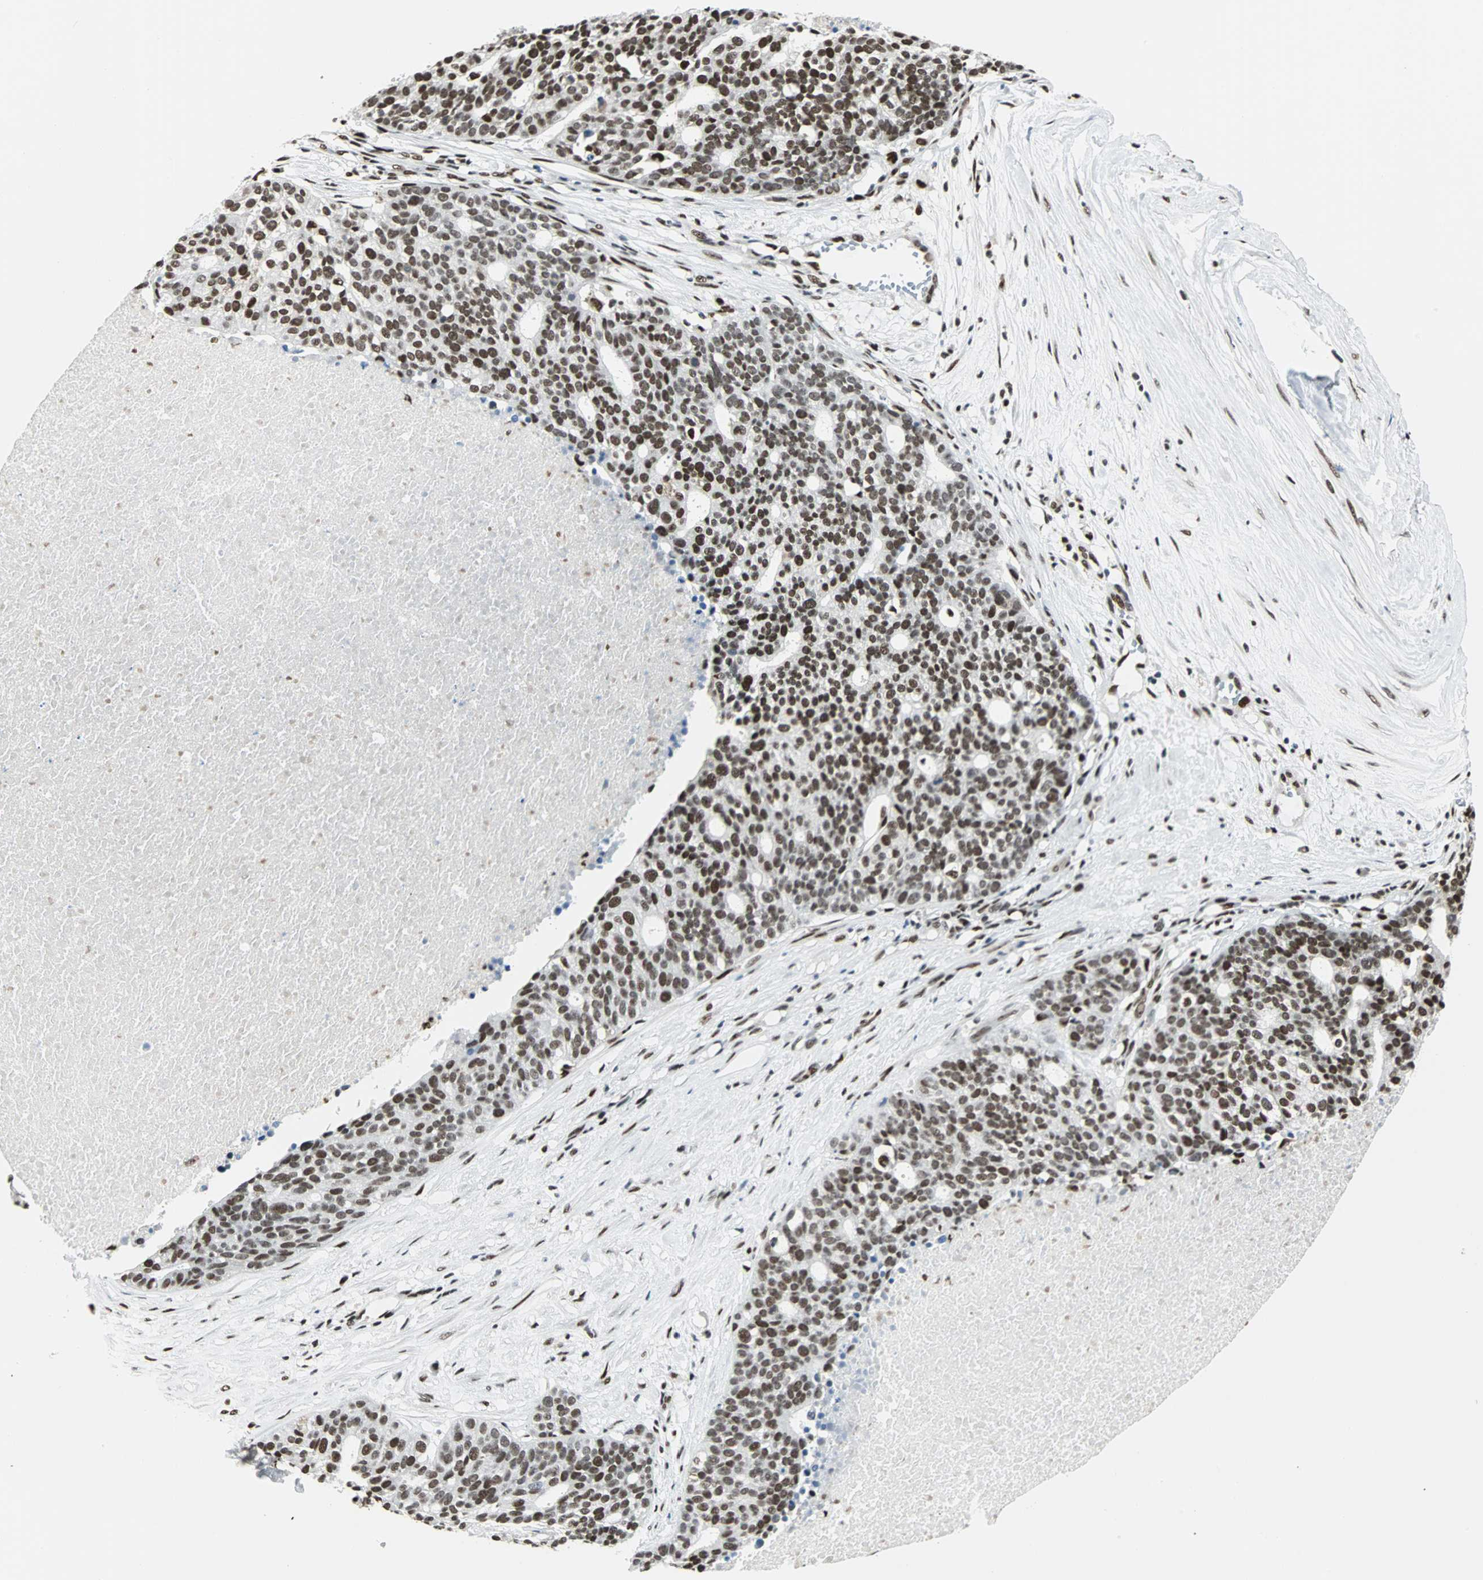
{"staining": {"intensity": "strong", "quantity": ">75%", "location": "nuclear"}, "tissue": "ovarian cancer", "cell_type": "Tumor cells", "image_type": "cancer", "snomed": [{"axis": "morphology", "description": "Cystadenocarcinoma, serous, NOS"}, {"axis": "topography", "description": "Ovary"}], "caption": "Ovarian serous cystadenocarcinoma tissue shows strong nuclear positivity in about >75% of tumor cells Using DAB (3,3'-diaminobenzidine) (brown) and hematoxylin (blue) stains, captured at high magnification using brightfield microscopy.", "gene": "XRCC4", "patient": {"sex": "female", "age": 59}}